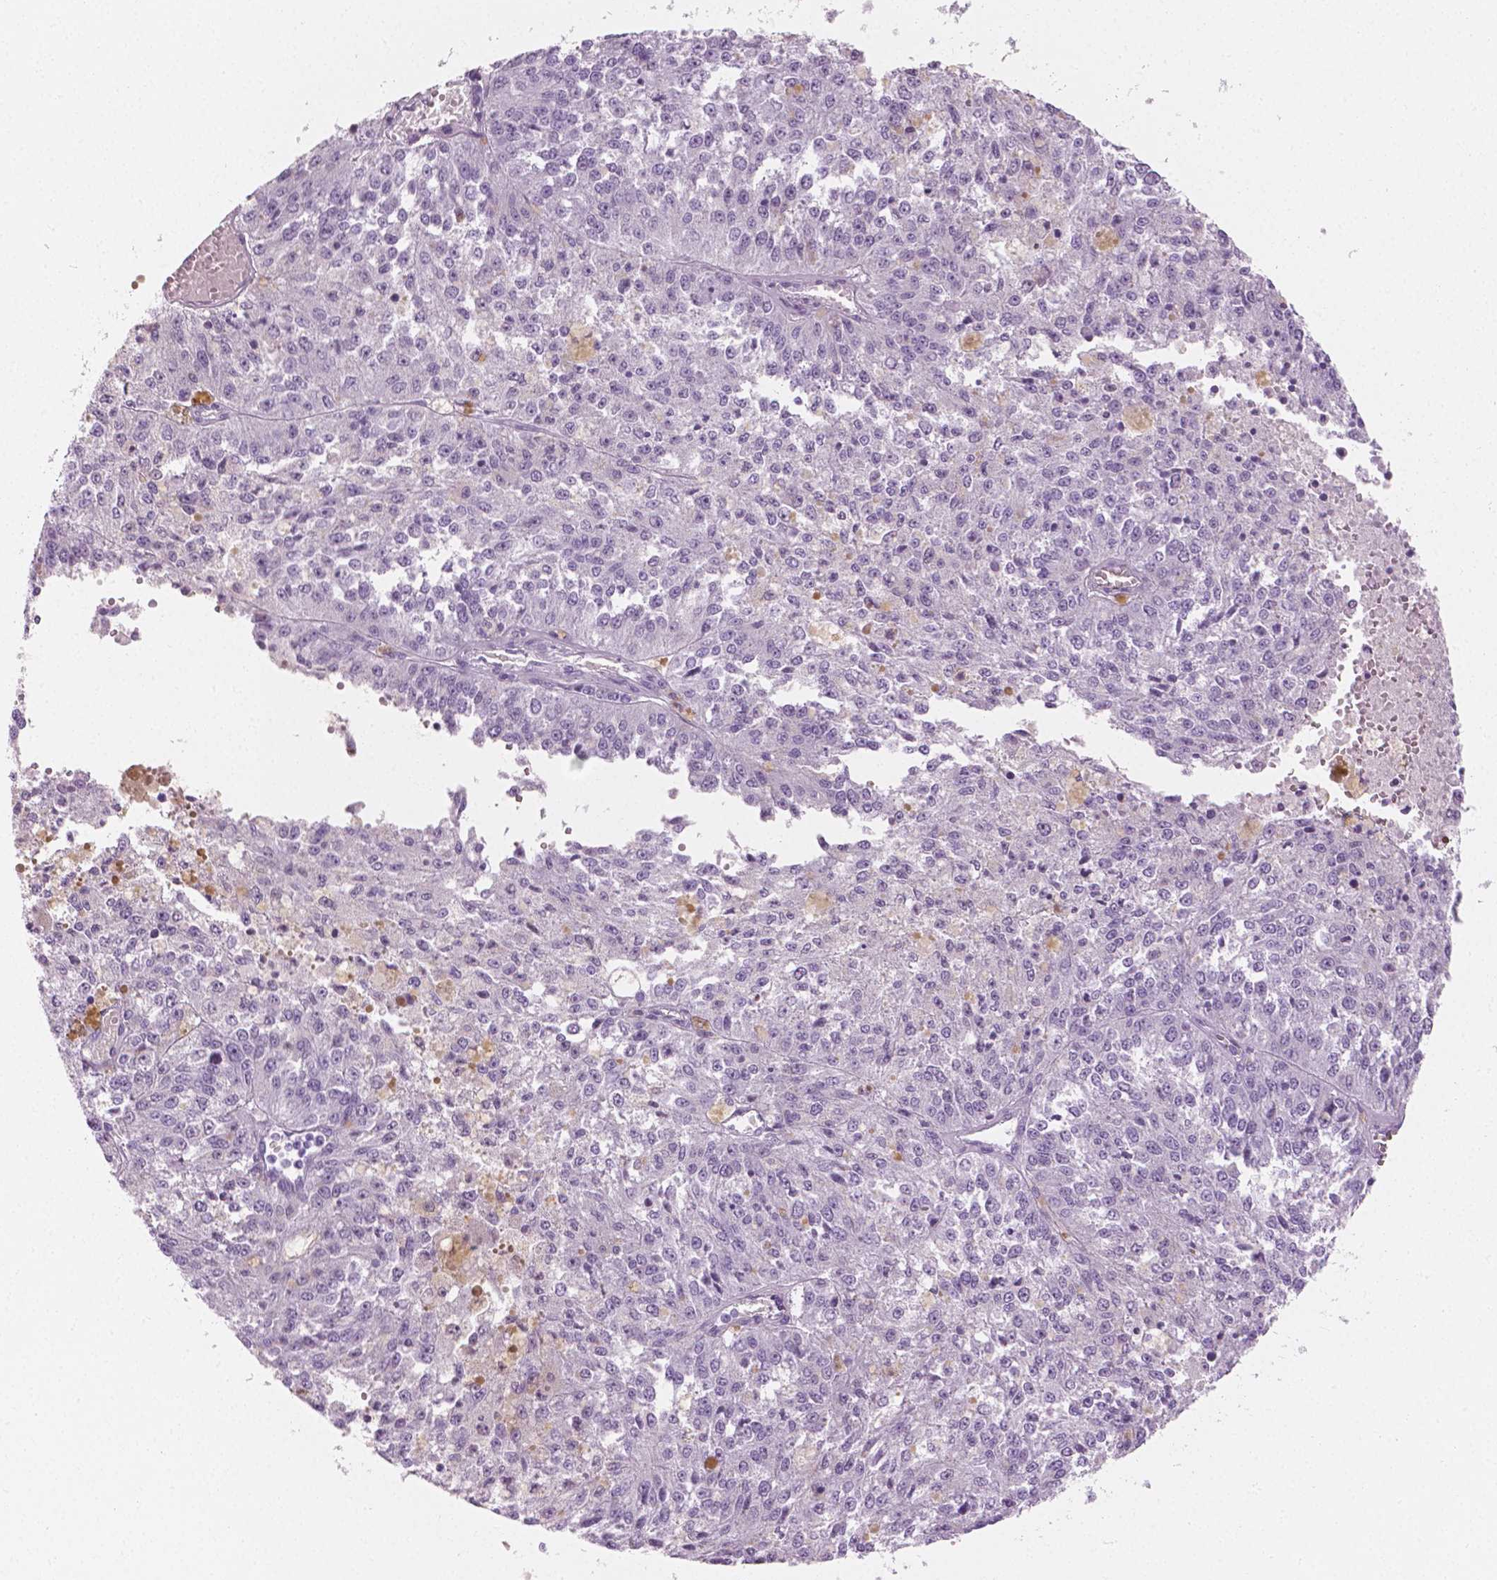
{"staining": {"intensity": "negative", "quantity": "none", "location": "none"}, "tissue": "melanoma", "cell_type": "Tumor cells", "image_type": "cancer", "snomed": [{"axis": "morphology", "description": "Malignant melanoma, Metastatic site"}, {"axis": "topography", "description": "Lymph node"}], "caption": "An IHC micrograph of malignant melanoma (metastatic site) is shown. There is no staining in tumor cells of malignant melanoma (metastatic site).", "gene": "PLIN4", "patient": {"sex": "female", "age": 64}}